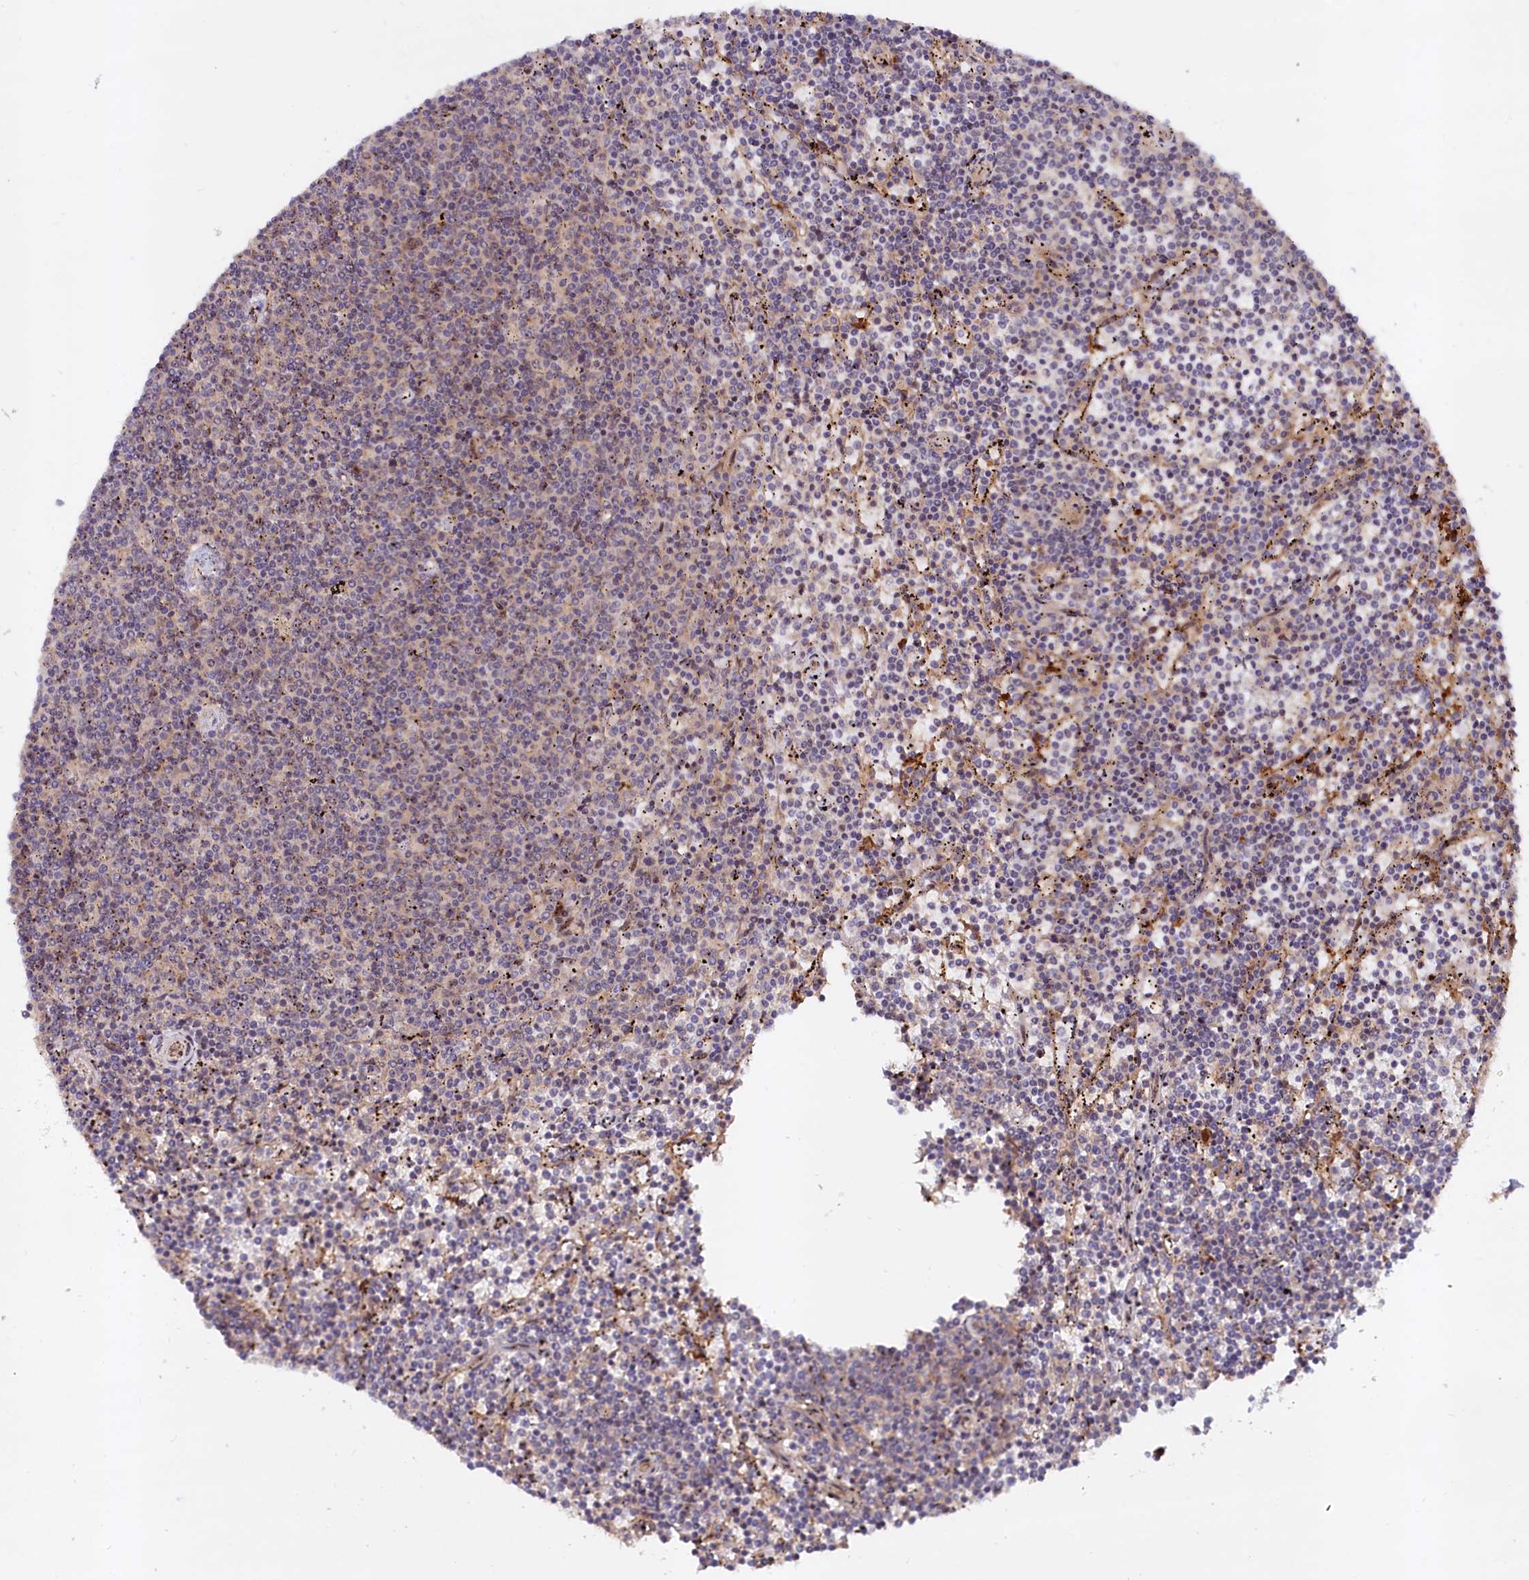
{"staining": {"intensity": "weak", "quantity": "<25%", "location": "cytoplasmic/membranous"}, "tissue": "lymphoma", "cell_type": "Tumor cells", "image_type": "cancer", "snomed": [{"axis": "morphology", "description": "Malignant lymphoma, non-Hodgkin's type, Low grade"}, {"axis": "topography", "description": "Spleen"}], "caption": "A histopathology image of human low-grade malignant lymphoma, non-Hodgkin's type is negative for staining in tumor cells.", "gene": "NEDD1", "patient": {"sex": "female", "age": 50}}